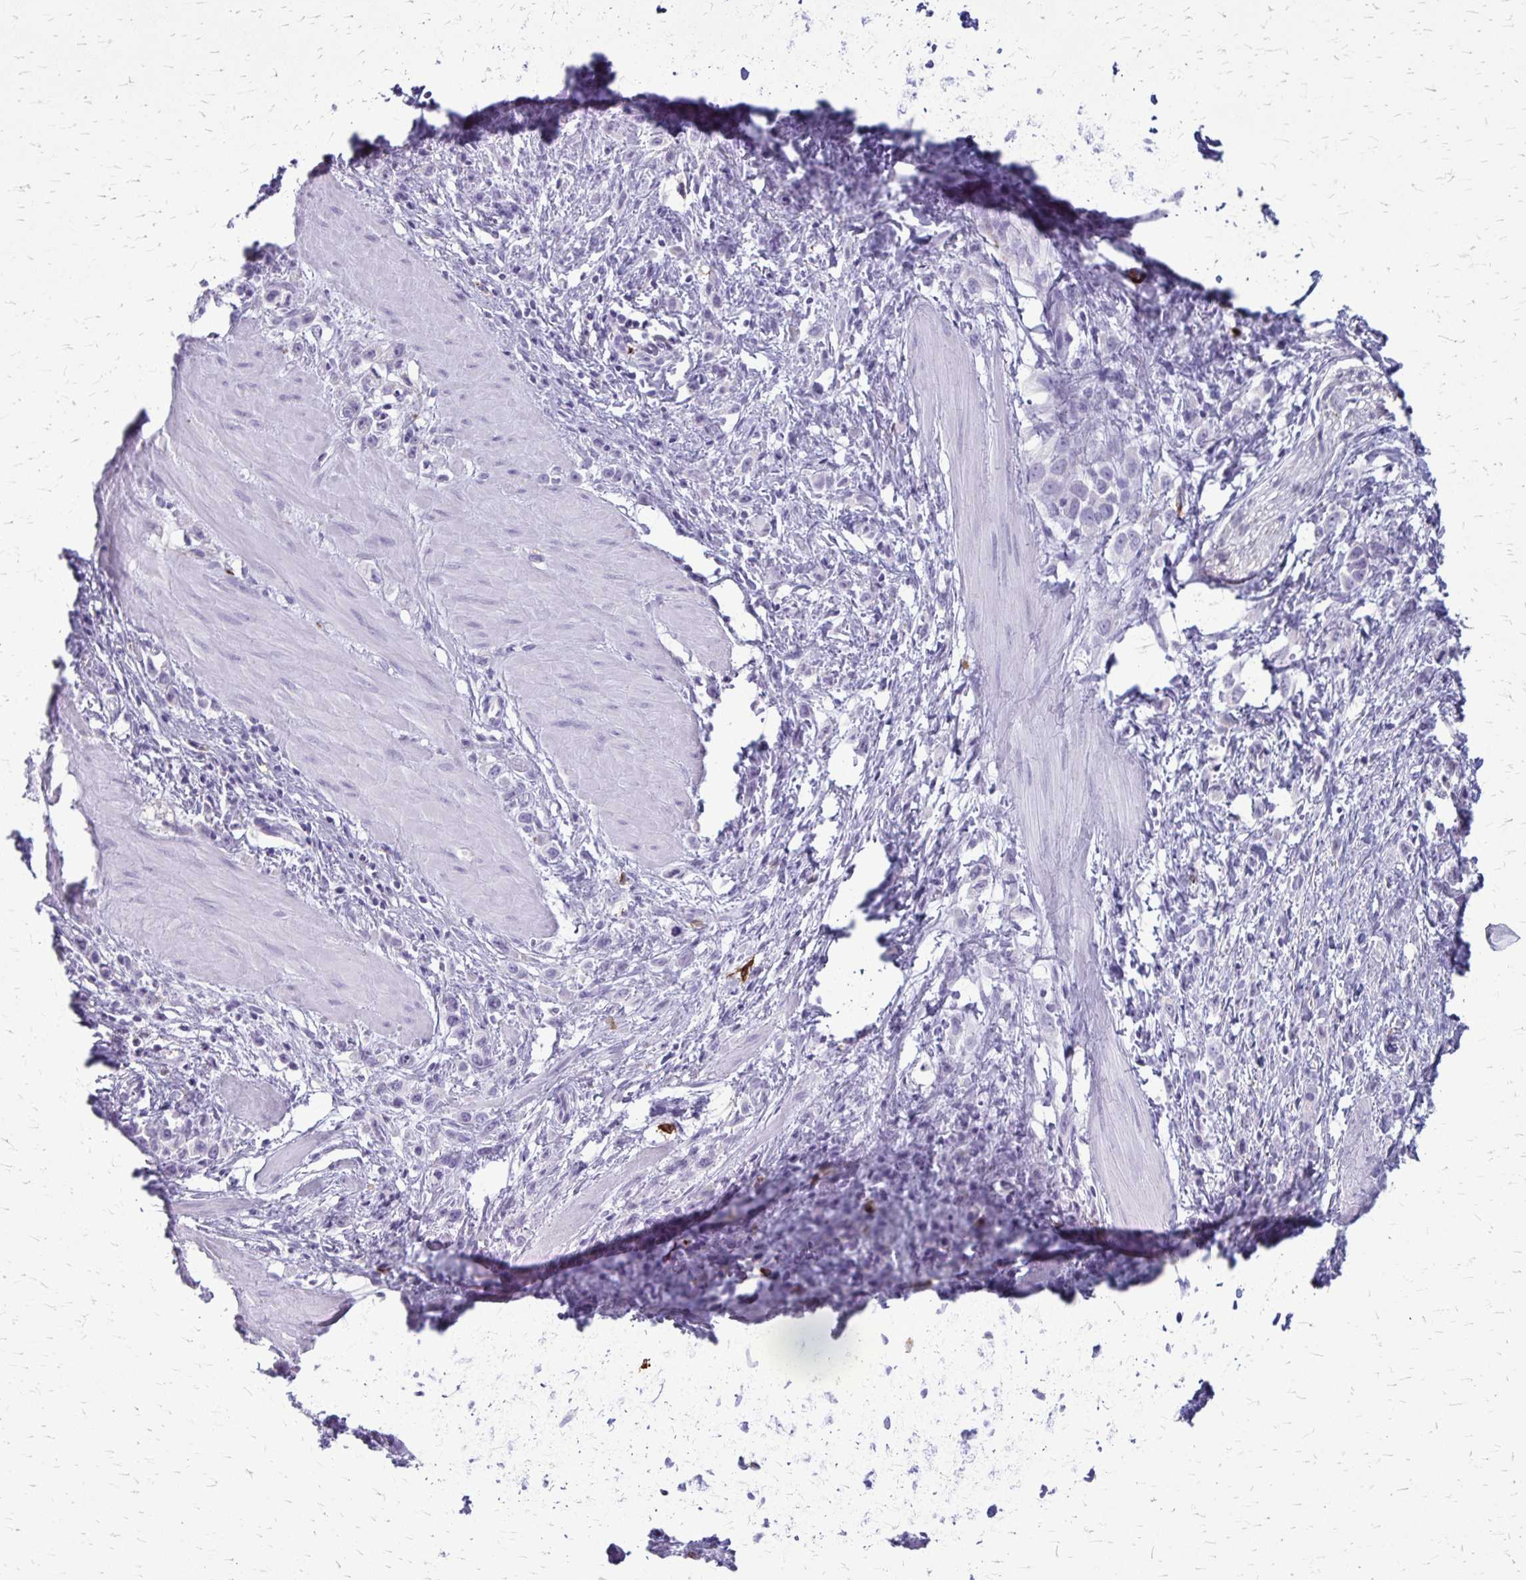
{"staining": {"intensity": "negative", "quantity": "none", "location": "none"}, "tissue": "stomach cancer", "cell_type": "Tumor cells", "image_type": "cancer", "snomed": [{"axis": "morphology", "description": "Adenocarcinoma, NOS"}, {"axis": "topography", "description": "Stomach"}], "caption": "The micrograph displays no significant staining in tumor cells of adenocarcinoma (stomach).", "gene": "RTN1", "patient": {"sex": "male", "age": 47}}